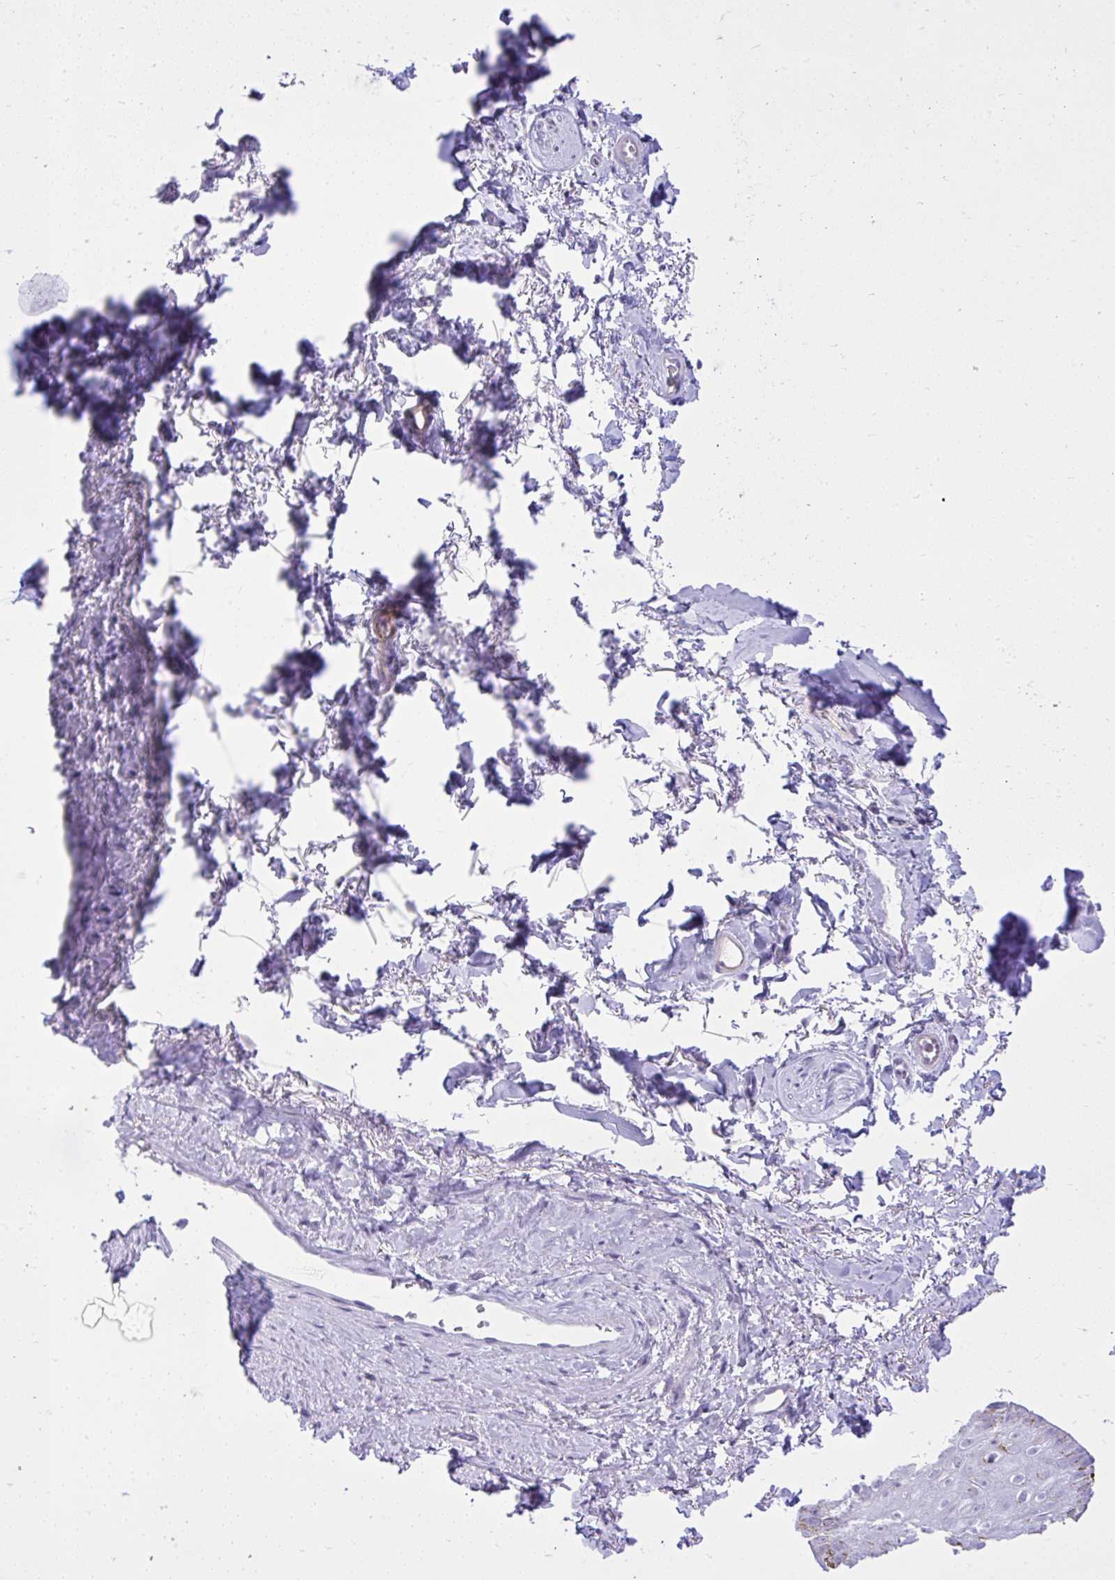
{"staining": {"intensity": "negative", "quantity": "none", "location": "none"}, "tissue": "adipose tissue", "cell_type": "Adipocytes", "image_type": "normal", "snomed": [{"axis": "morphology", "description": "Normal tissue, NOS"}, {"axis": "topography", "description": "Vulva"}, {"axis": "topography", "description": "Peripheral nerve tissue"}], "caption": "This histopathology image is of normal adipose tissue stained with immunohistochemistry (IHC) to label a protein in brown with the nuclei are counter-stained blue. There is no expression in adipocytes.", "gene": "GPRIN3", "patient": {"sex": "female", "age": 66}}